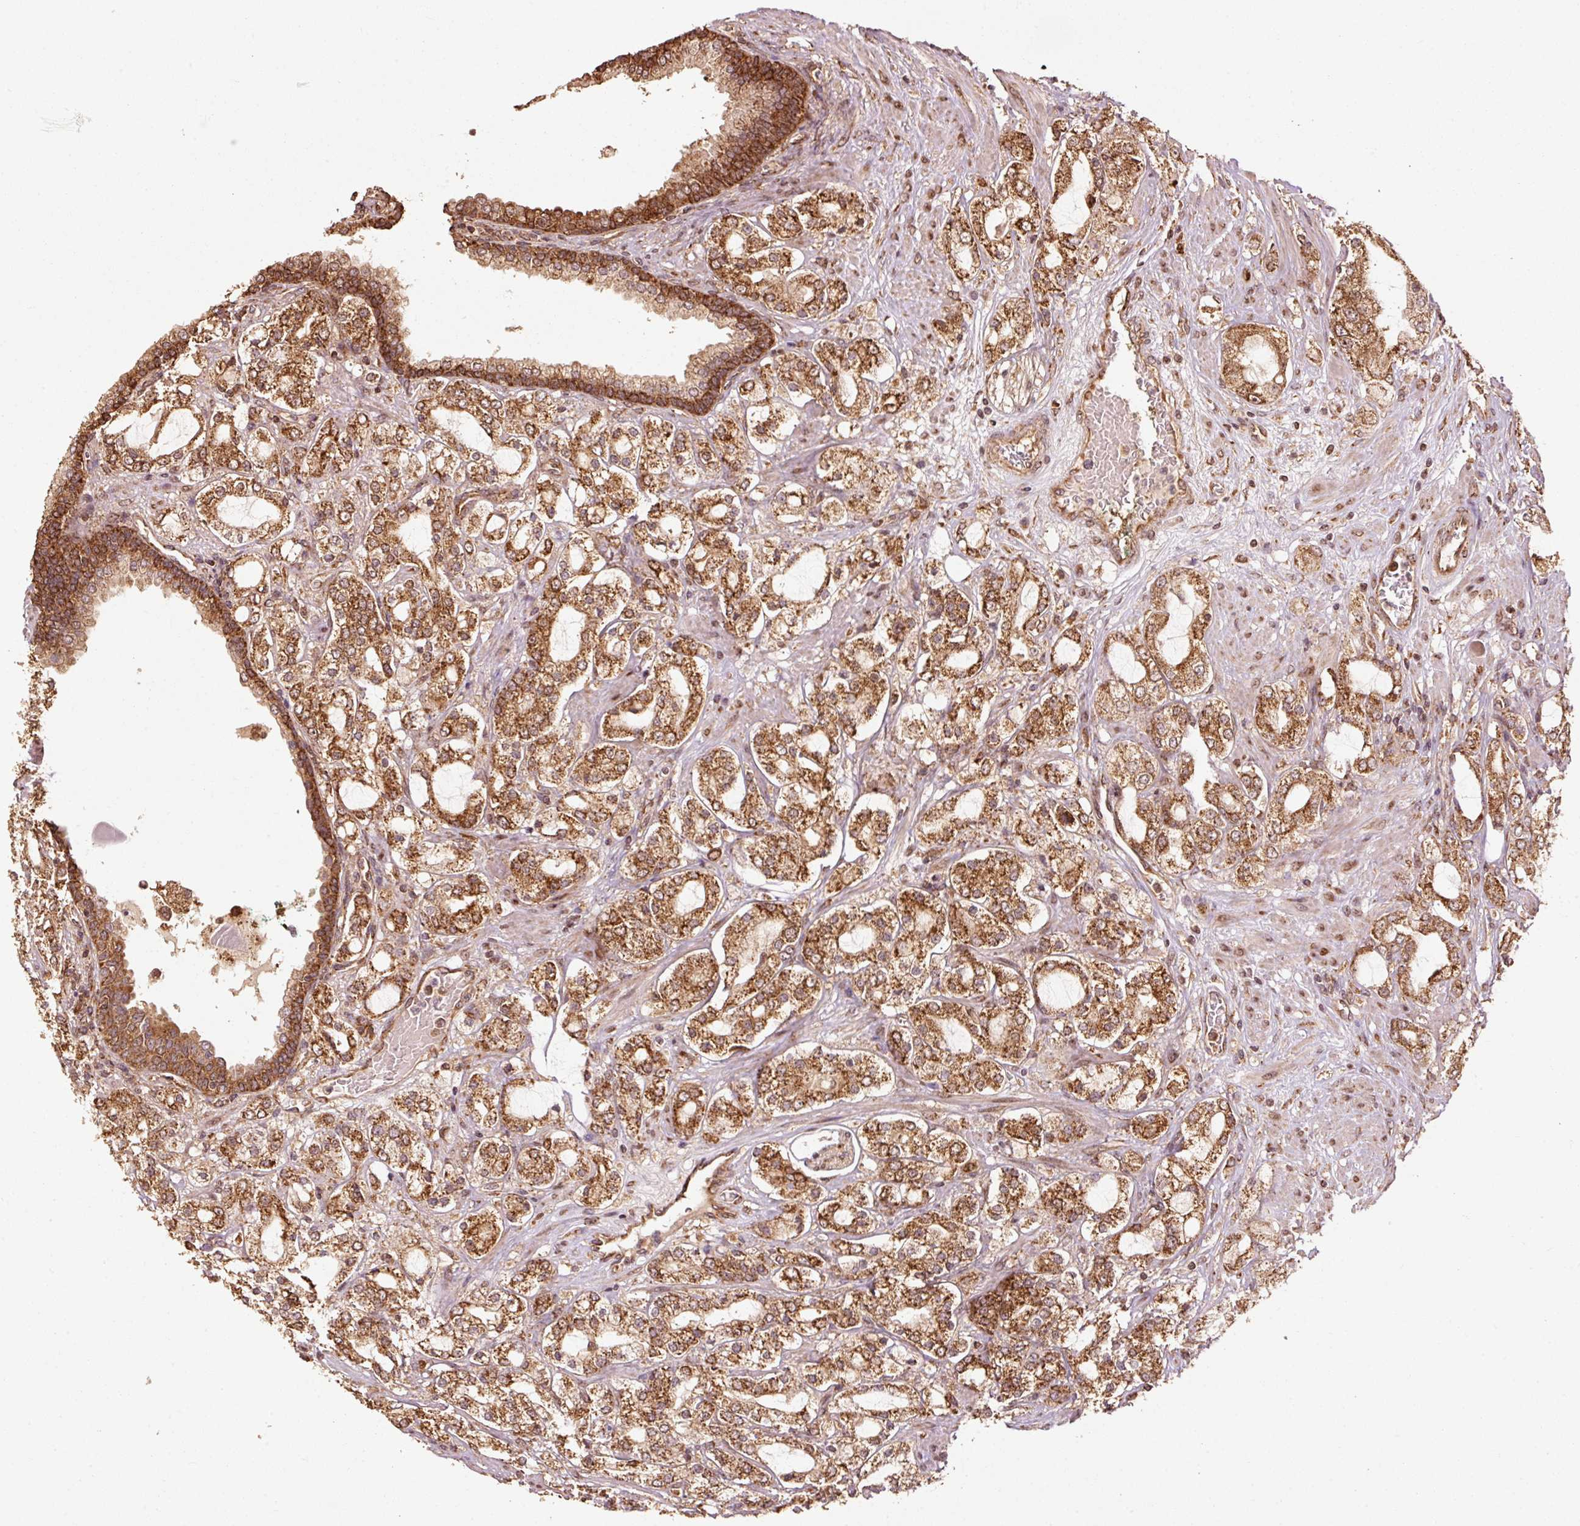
{"staining": {"intensity": "strong", "quantity": ">75%", "location": "cytoplasmic/membranous"}, "tissue": "prostate cancer", "cell_type": "Tumor cells", "image_type": "cancer", "snomed": [{"axis": "morphology", "description": "Adenocarcinoma, High grade"}, {"axis": "topography", "description": "Prostate"}], "caption": "Prostate cancer stained with immunohistochemistry (IHC) reveals strong cytoplasmic/membranous staining in approximately >75% of tumor cells. The protein of interest is shown in brown color, while the nuclei are stained blue.", "gene": "MRPL16", "patient": {"sex": "male", "age": 64}}